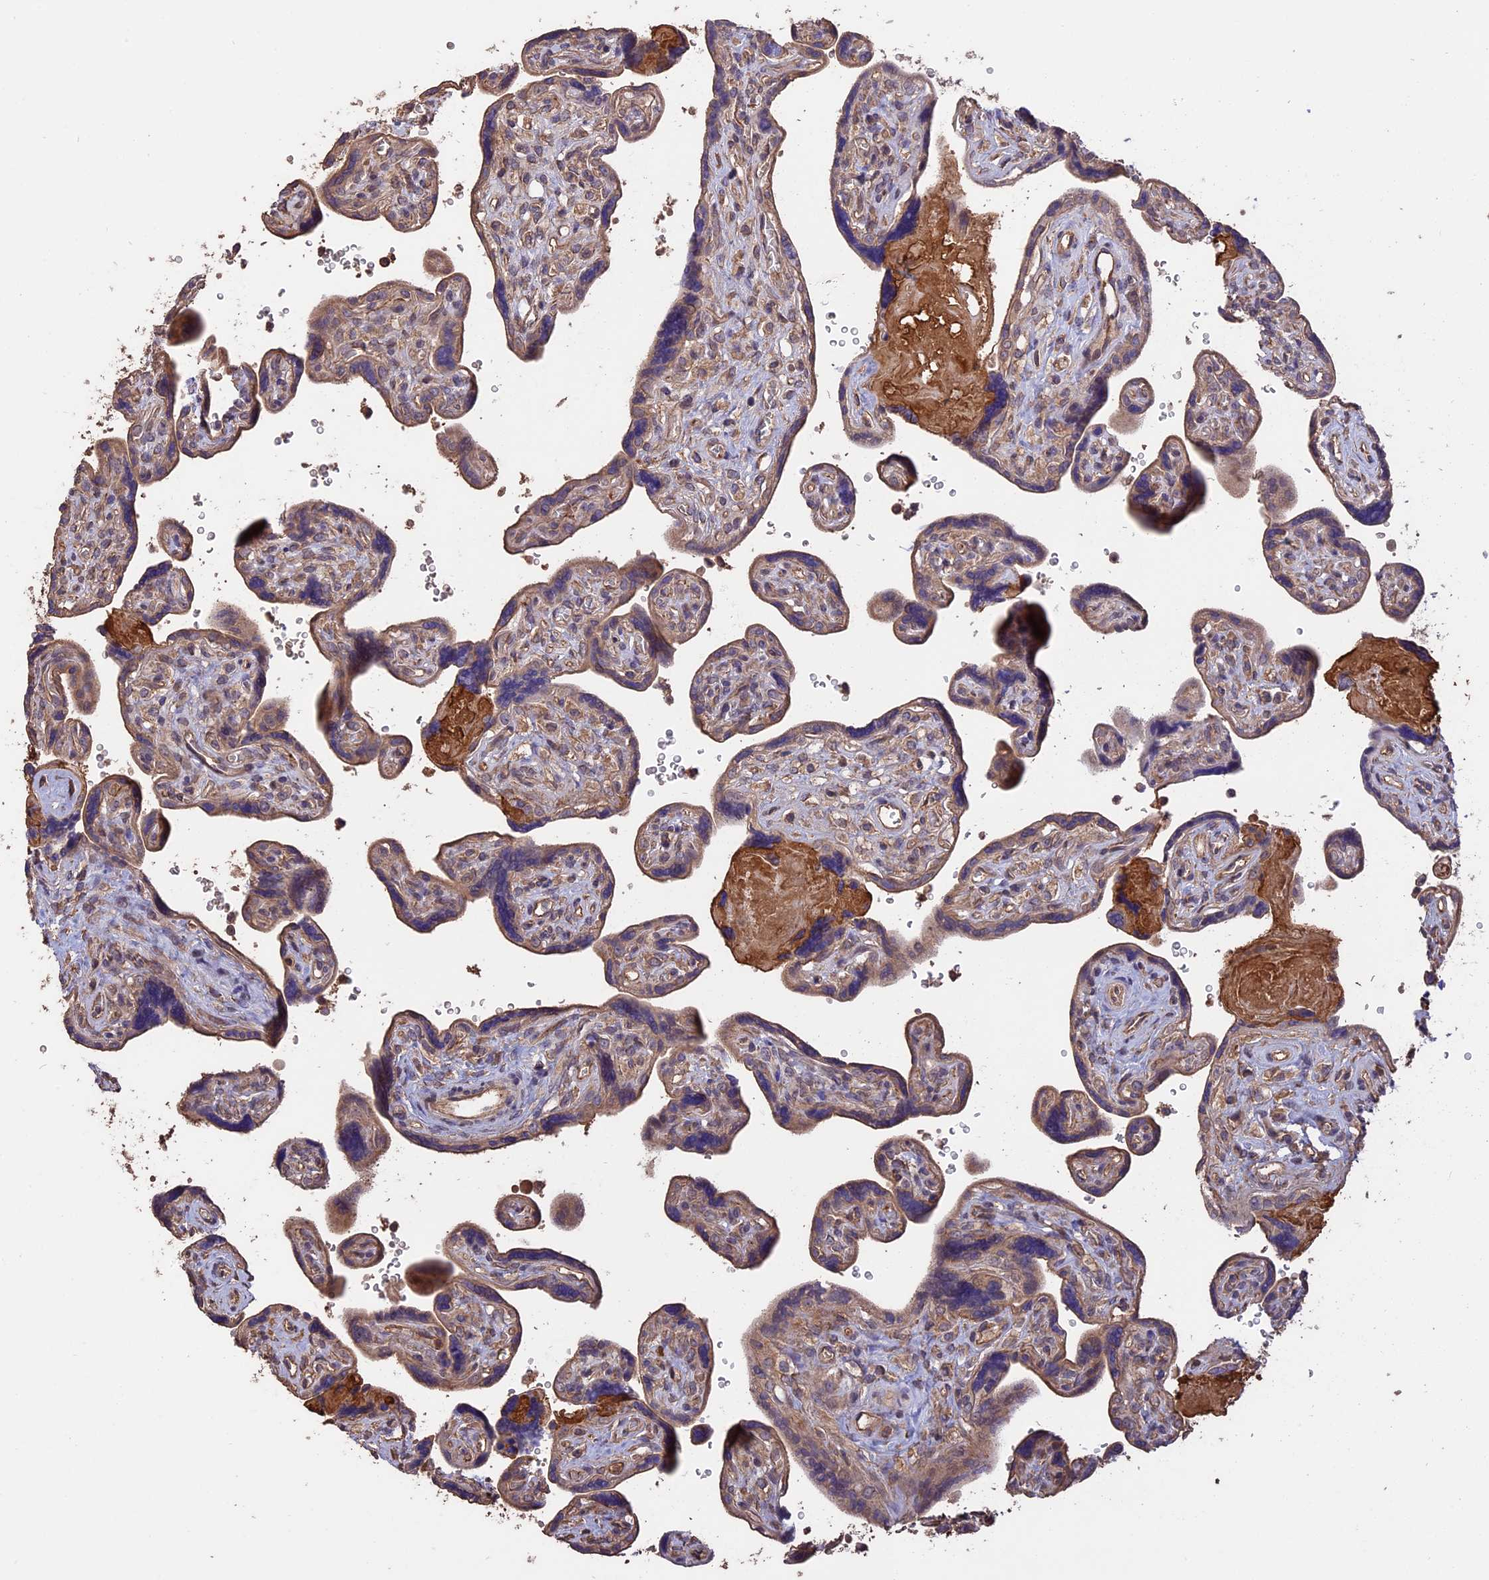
{"staining": {"intensity": "moderate", "quantity": "25%-75%", "location": "cytoplasmic/membranous"}, "tissue": "placenta", "cell_type": "Trophoblastic cells", "image_type": "normal", "snomed": [{"axis": "morphology", "description": "Normal tissue, NOS"}, {"axis": "topography", "description": "Placenta"}], "caption": "Trophoblastic cells demonstrate medium levels of moderate cytoplasmic/membranous positivity in about 25%-75% of cells in unremarkable human placenta. The protein of interest is stained brown, and the nuclei are stained in blue (DAB IHC with brightfield microscopy, high magnification).", "gene": "RASAL1", "patient": {"sex": "female", "age": 39}}